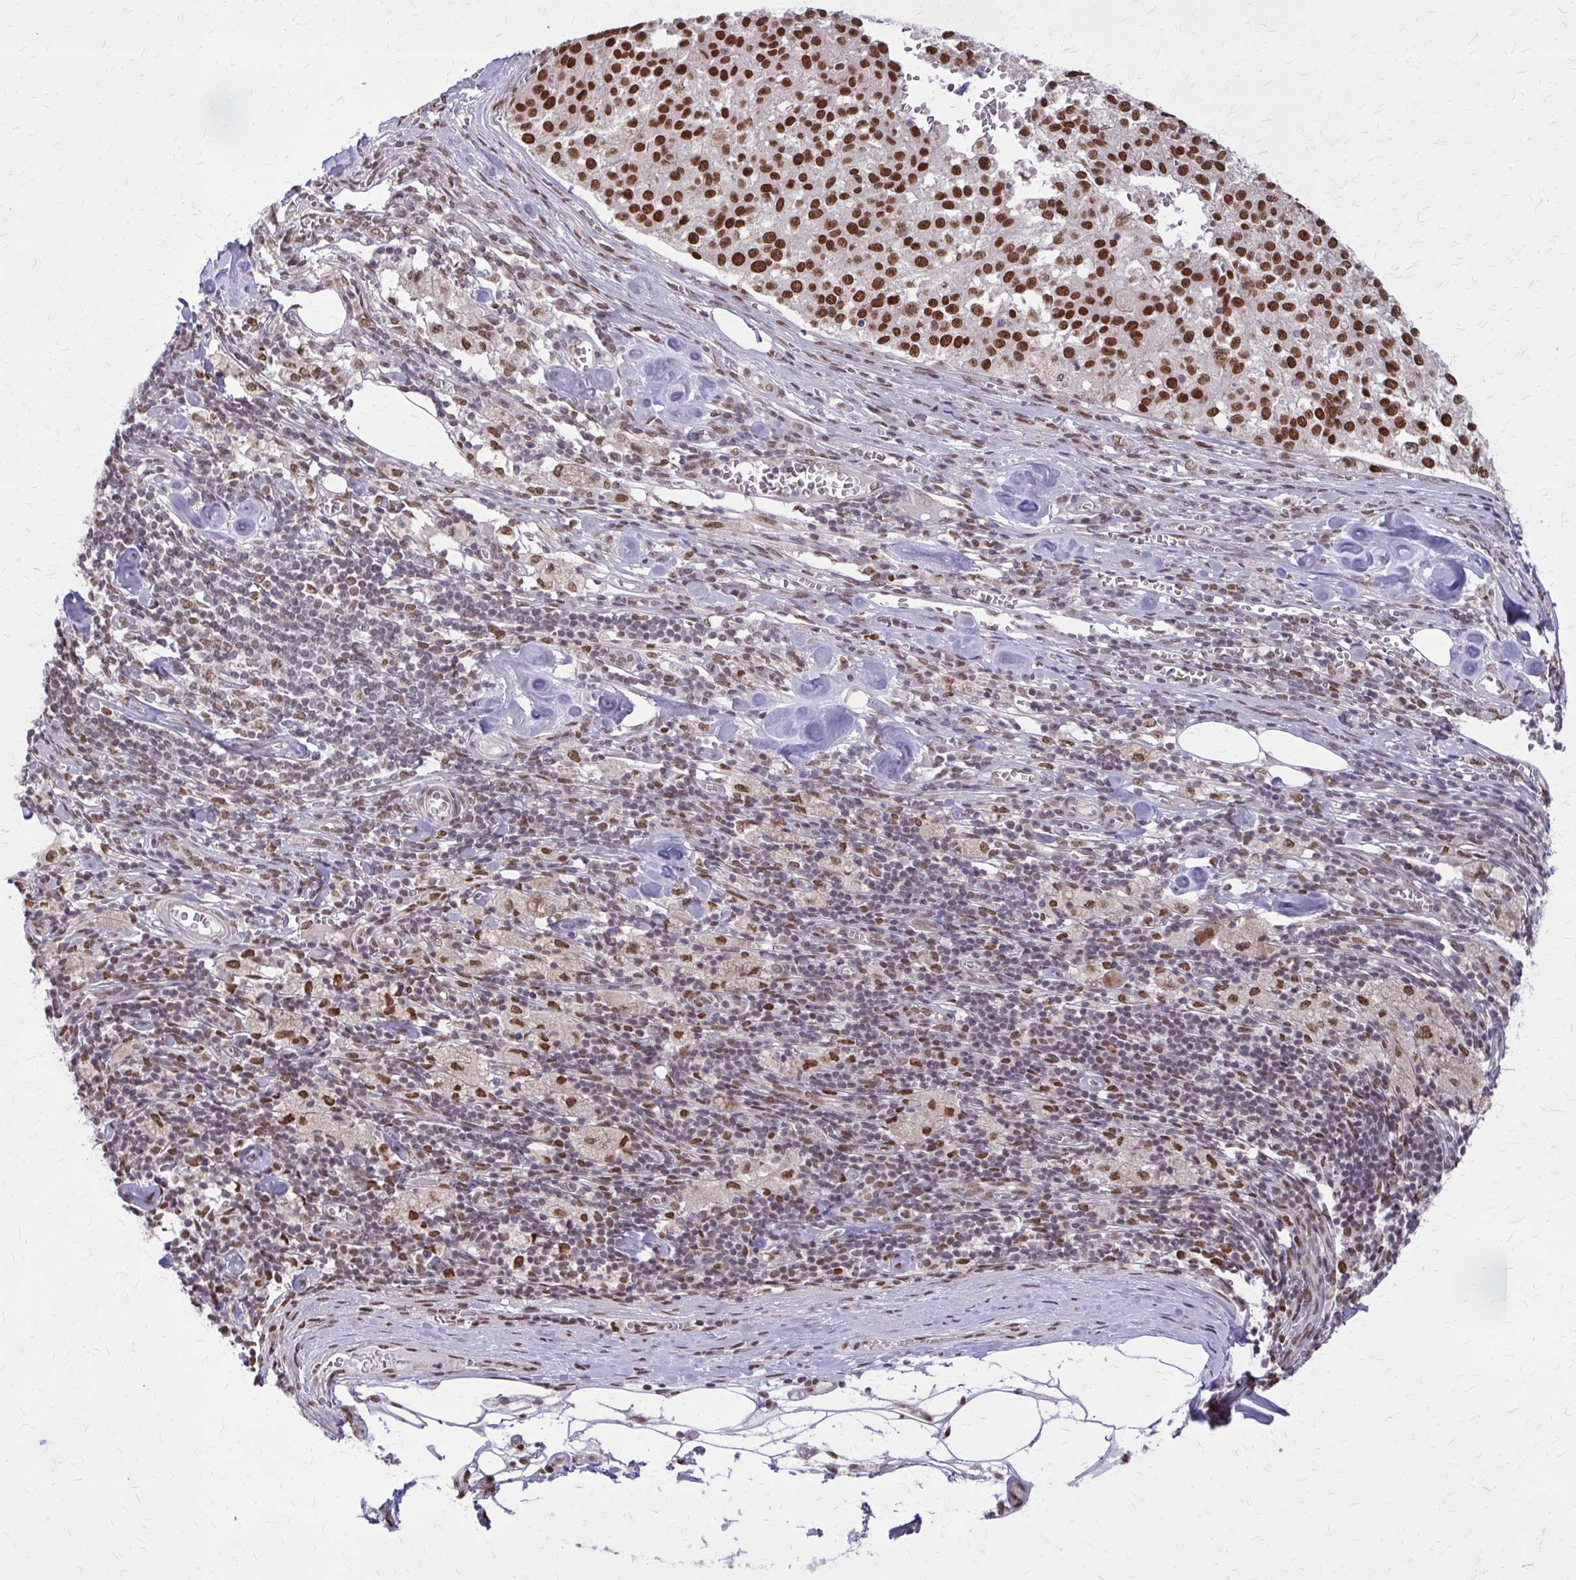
{"staining": {"intensity": "strong", "quantity": ">75%", "location": "nuclear"}, "tissue": "melanoma", "cell_type": "Tumor cells", "image_type": "cancer", "snomed": [{"axis": "morphology", "description": "Malignant melanoma, Metastatic site"}, {"axis": "topography", "description": "Lymph node"}], "caption": "The micrograph reveals a brown stain indicating the presence of a protein in the nuclear of tumor cells in malignant melanoma (metastatic site).", "gene": "TTF1", "patient": {"sex": "female", "age": 64}}